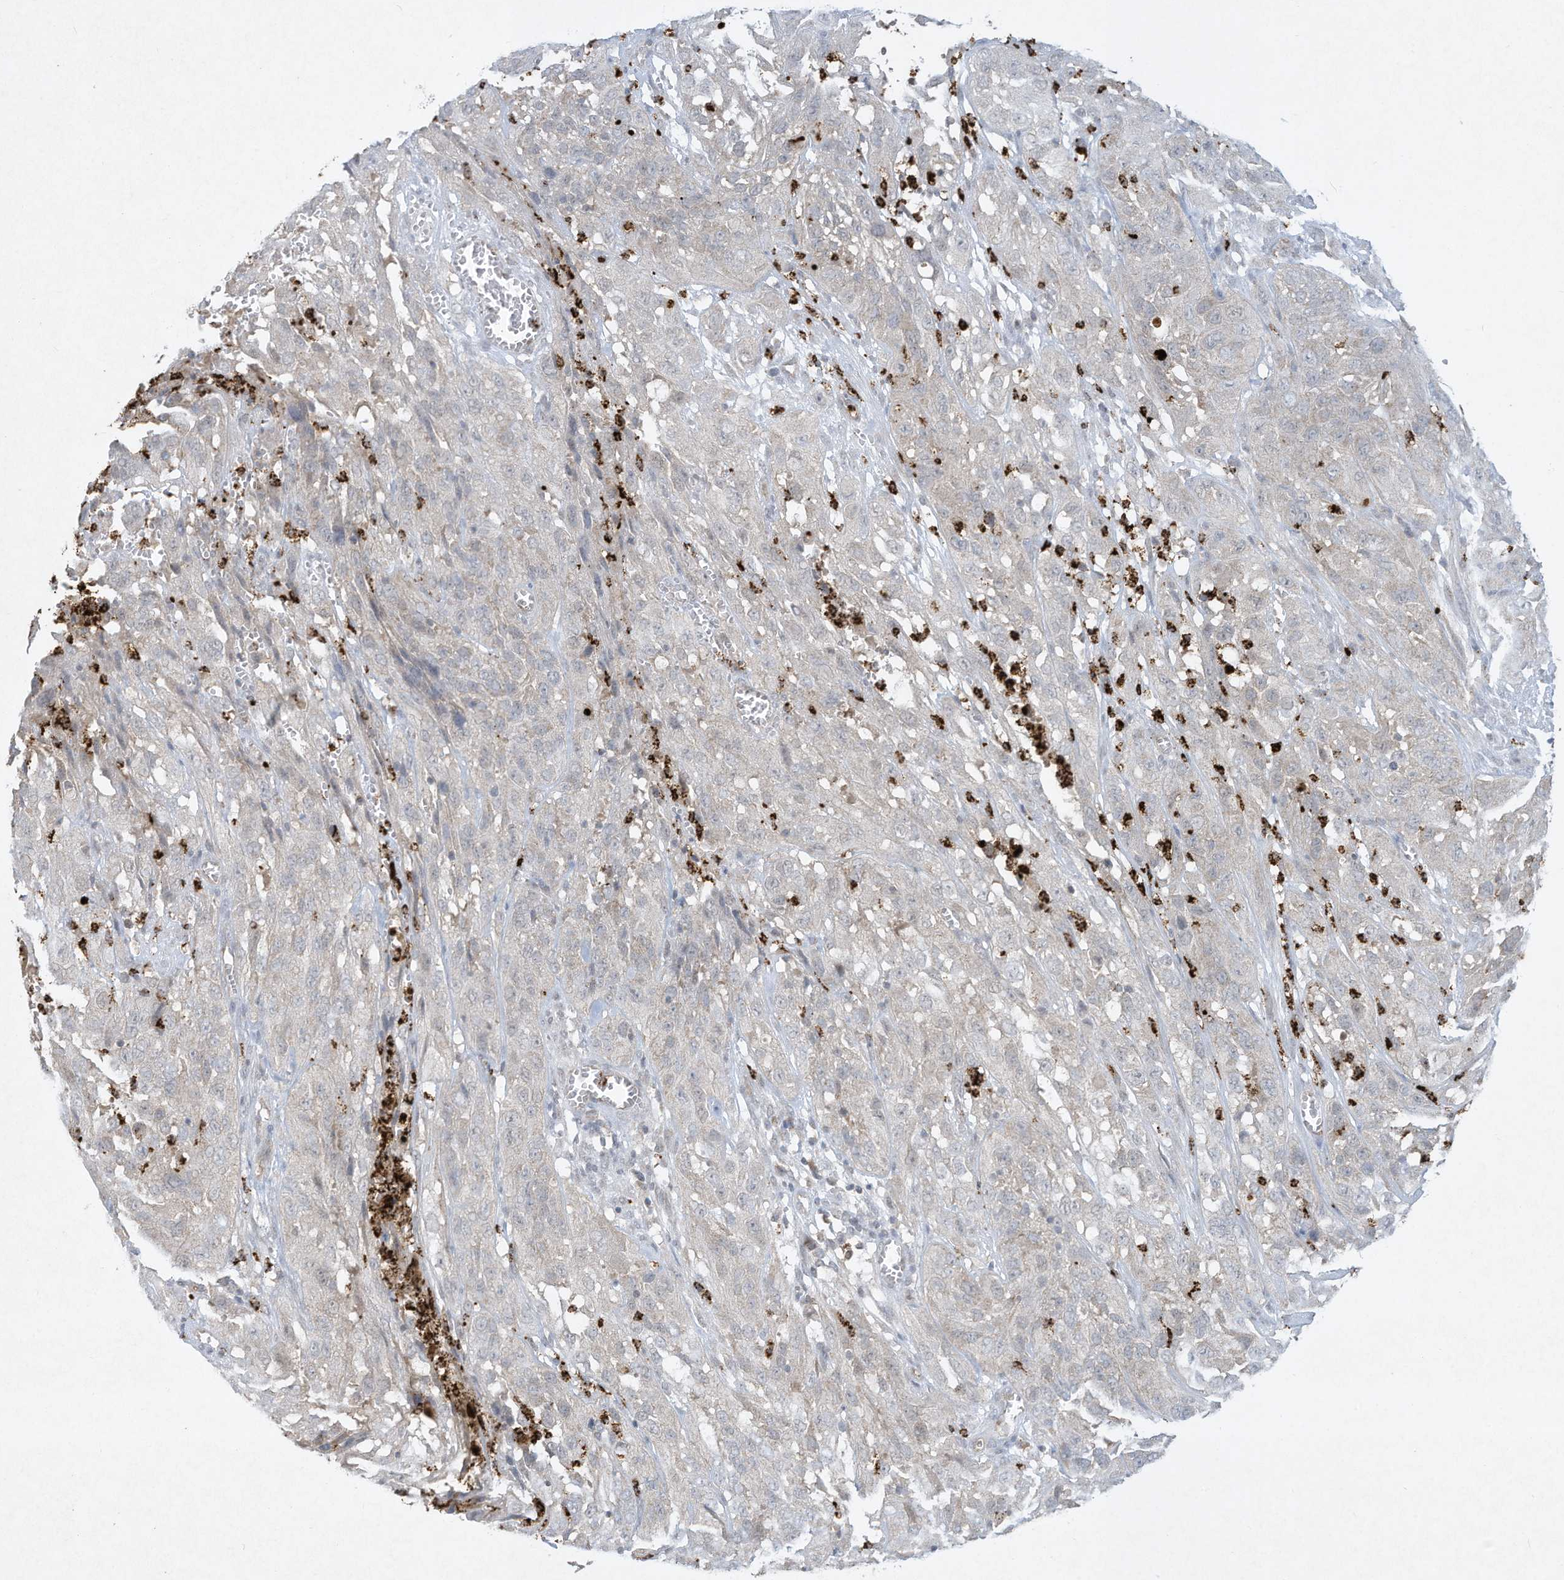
{"staining": {"intensity": "negative", "quantity": "none", "location": "none"}, "tissue": "cervical cancer", "cell_type": "Tumor cells", "image_type": "cancer", "snomed": [{"axis": "morphology", "description": "Squamous cell carcinoma, NOS"}, {"axis": "topography", "description": "Cervix"}], "caption": "A histopathology image of human cervical cancer is negative for staining in tumor cells.", "gene": "CHRNA4", "patient": {"sex": "female", "age": 32}}